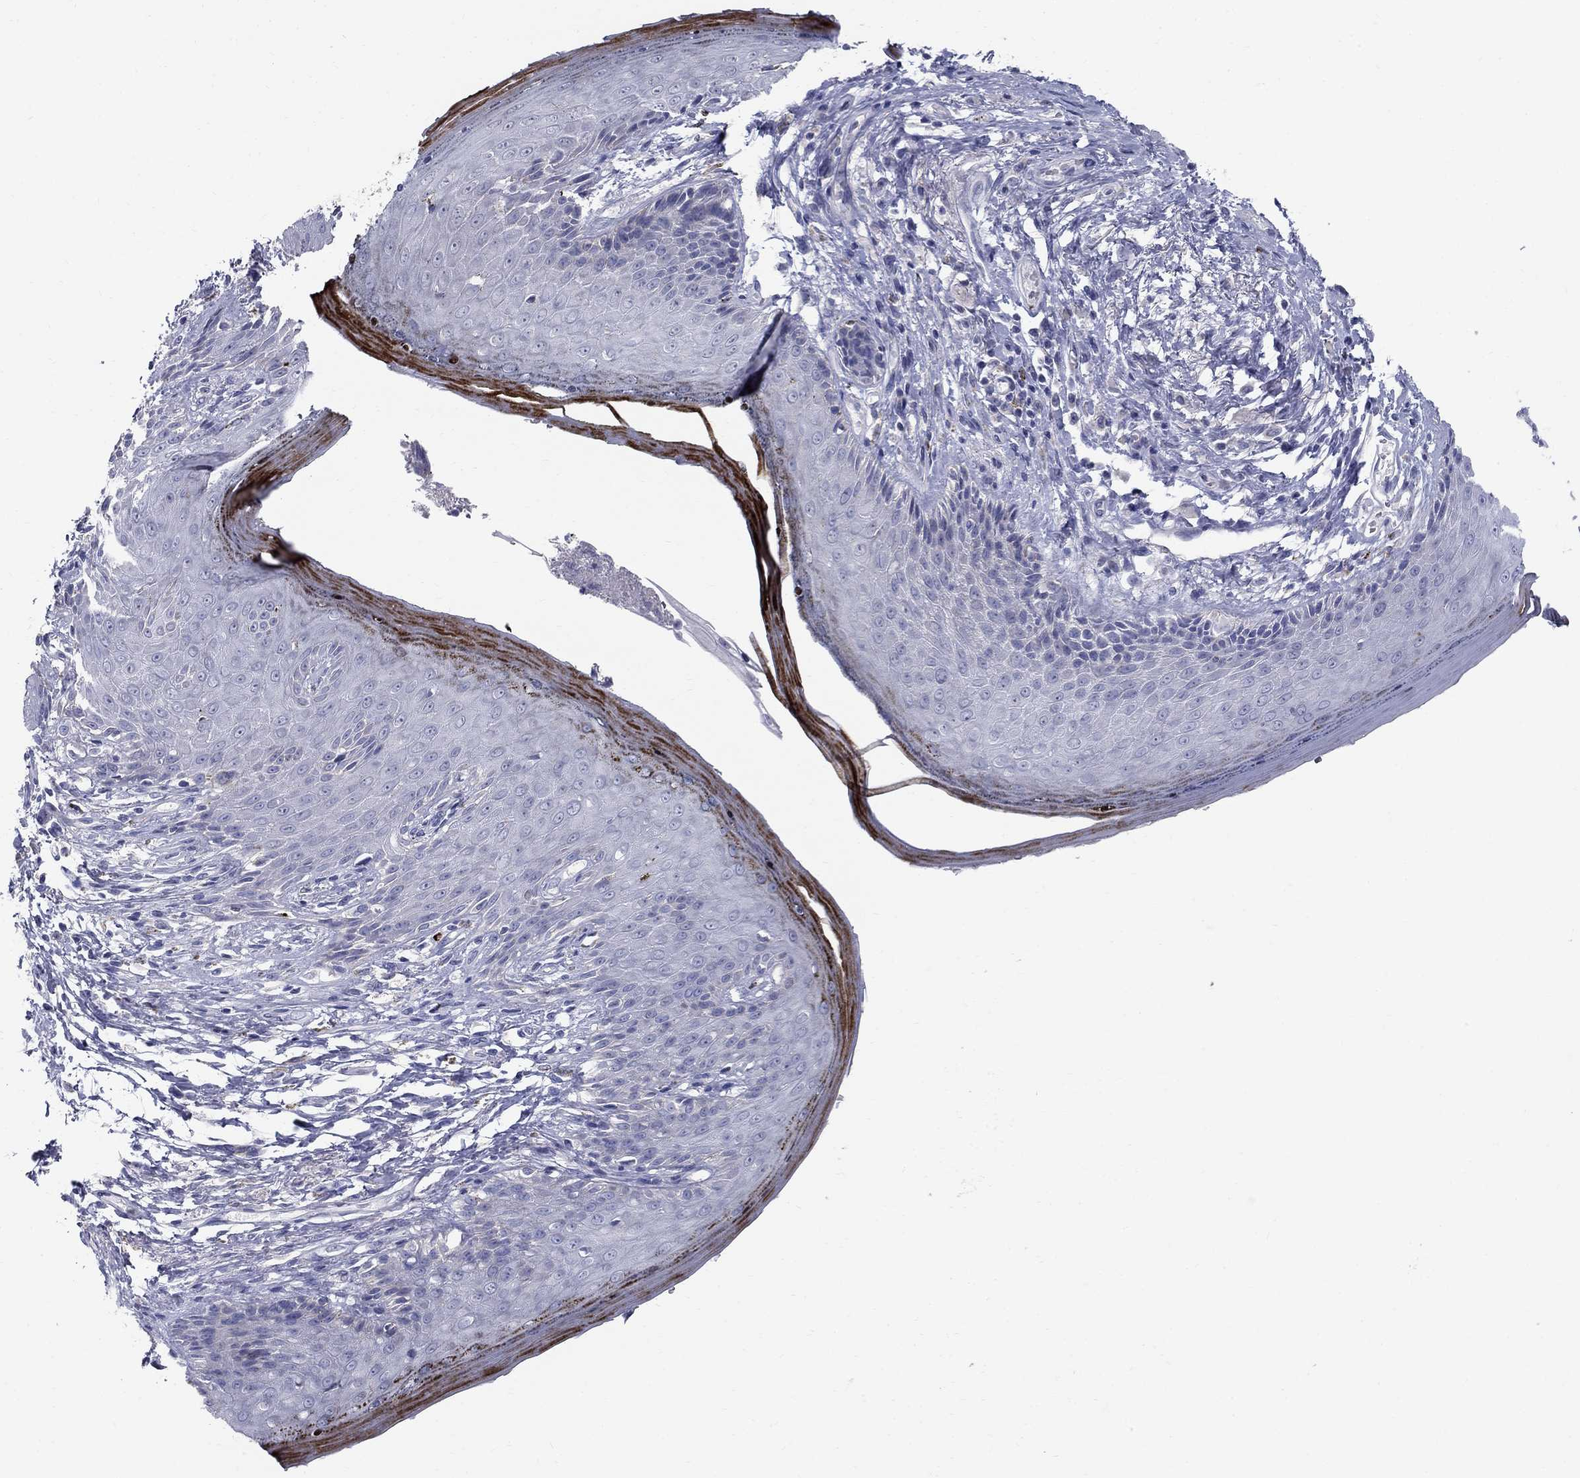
{"staining": {"intensity": "strong", "quantity": "<25%", "location": "cytoplasmic/membranous"}, "tissue": "skin", "cell_type": "Epidermal cells", "image_type": "normal", "snomed": [{"axis": "morphology", "description": "Normal tissue, NOS"}, {"axis": "morphology", "description": "Adenocarcinoma, NOS"}, {"axis": "topography", "description": "Rectum"}, {"axis": "topography", "description": "Anal"}], "caption": "Skin stained with DAB immunohistochemistry (IHC) reveals medium levels of strong cytoplasmic/membranous positivity in approximately <25% of epidermal cells. The staining was performed using DAB (3,3'-diaminobenzidine), with brown indicating positive protein expression. Nuclei are stained blue with hematoxylin.", "gene": "TP53TG5", "patient": {"sex": "female", "age": 68}}